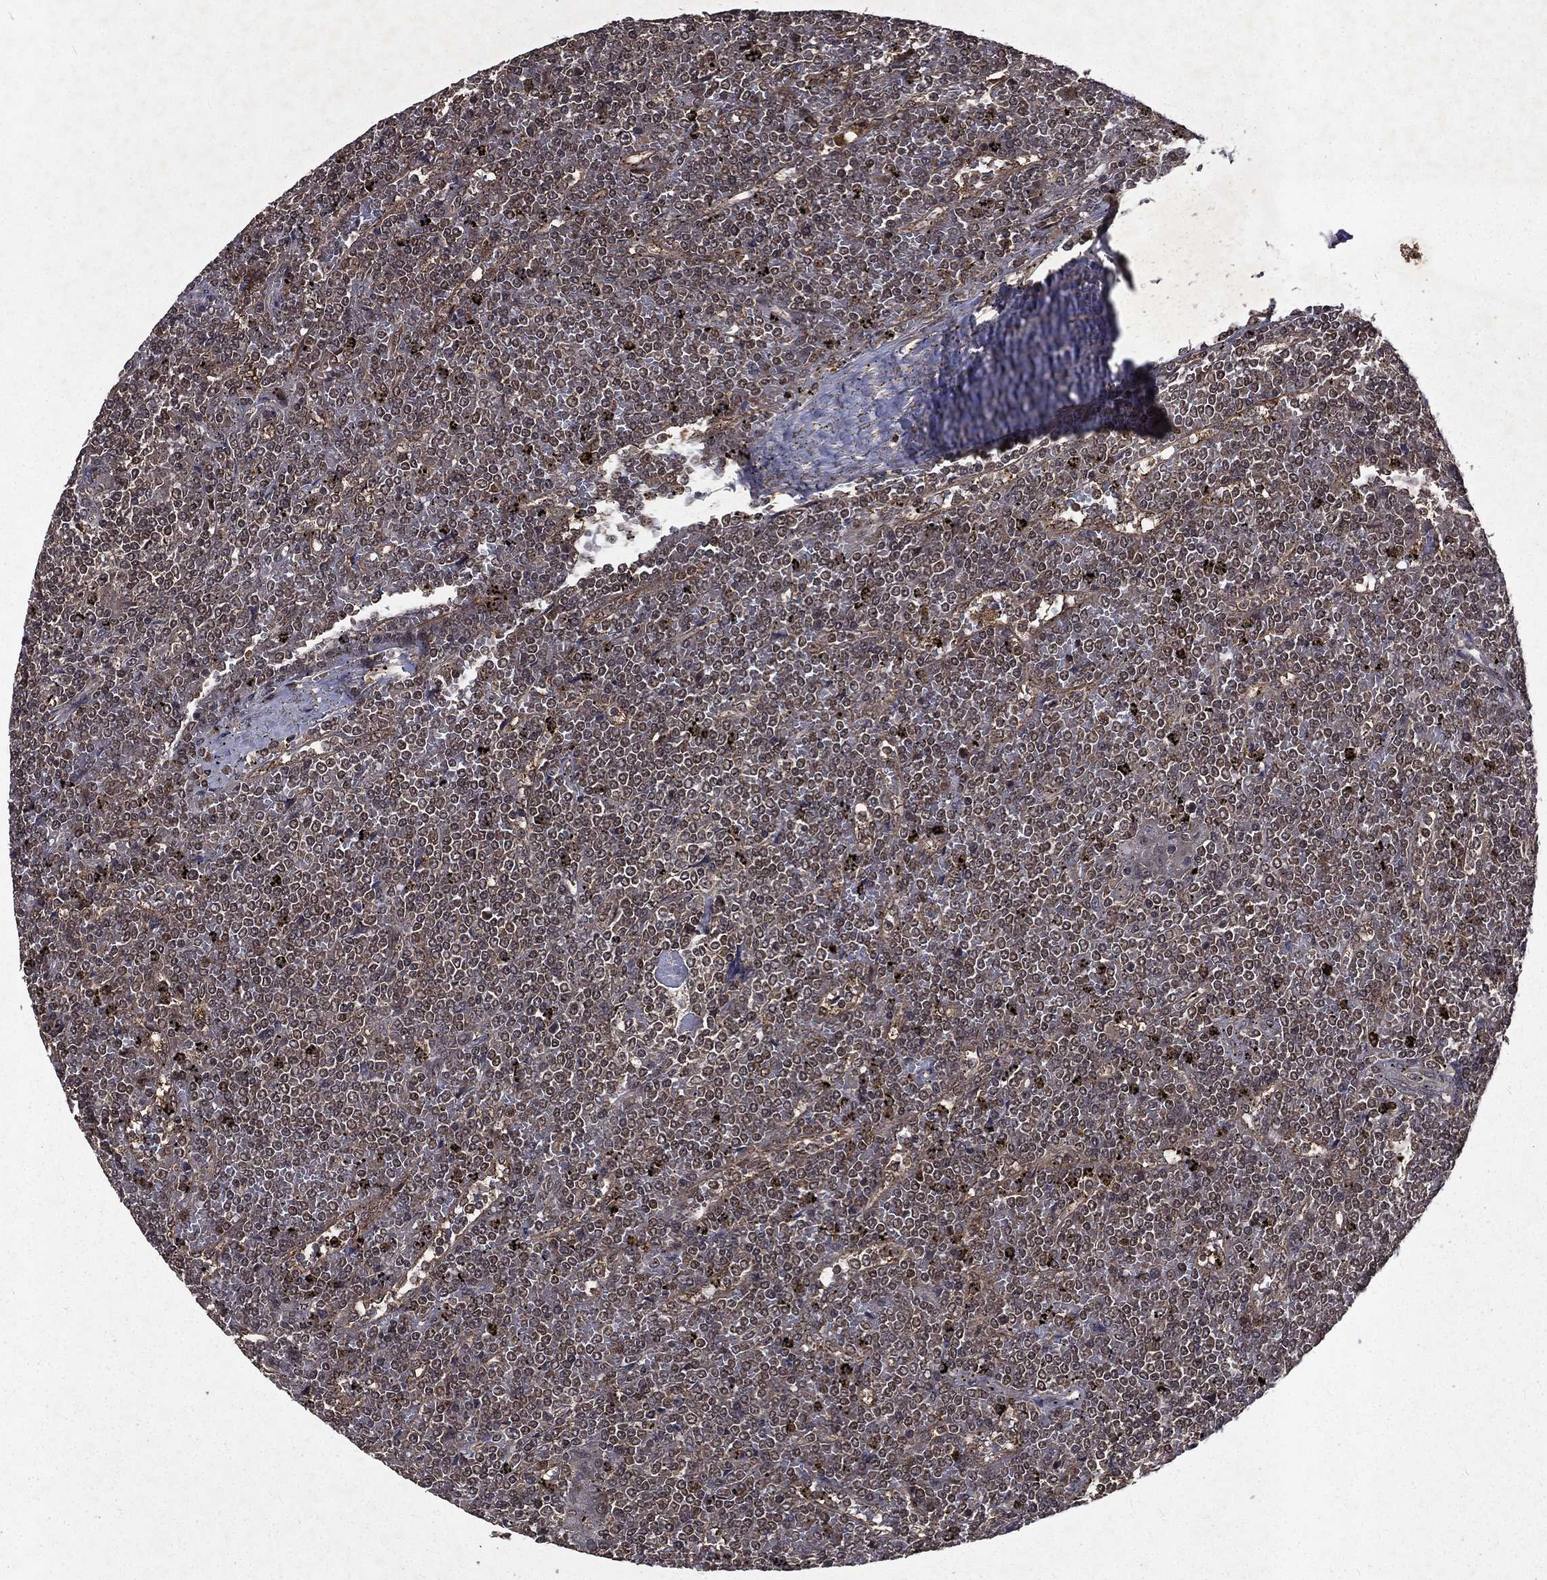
{"staining": {"intensity": "negative", "quantity": "none", "location": "none"}, "tissue": "lymphoma", "cell_type": "Tumor cells", "image_type": "cancer", "snomed": [{"axis": "morphology", "description": "Malignant lymphoma, non-Hodgkin's type, Low grade"}, {"axis": "topography", "description": "Spleen"}], "caption": "This micrograph is of malignant lymphoma, non-Hodgkin's type (low-grade) stained with immunohistochemistry to label a protein in brown with the nuclei are counter-stained blue. There is no positivity in tumor cells.", "gene": "FGD1", "patient": {"sex": "female", "age": 19}}